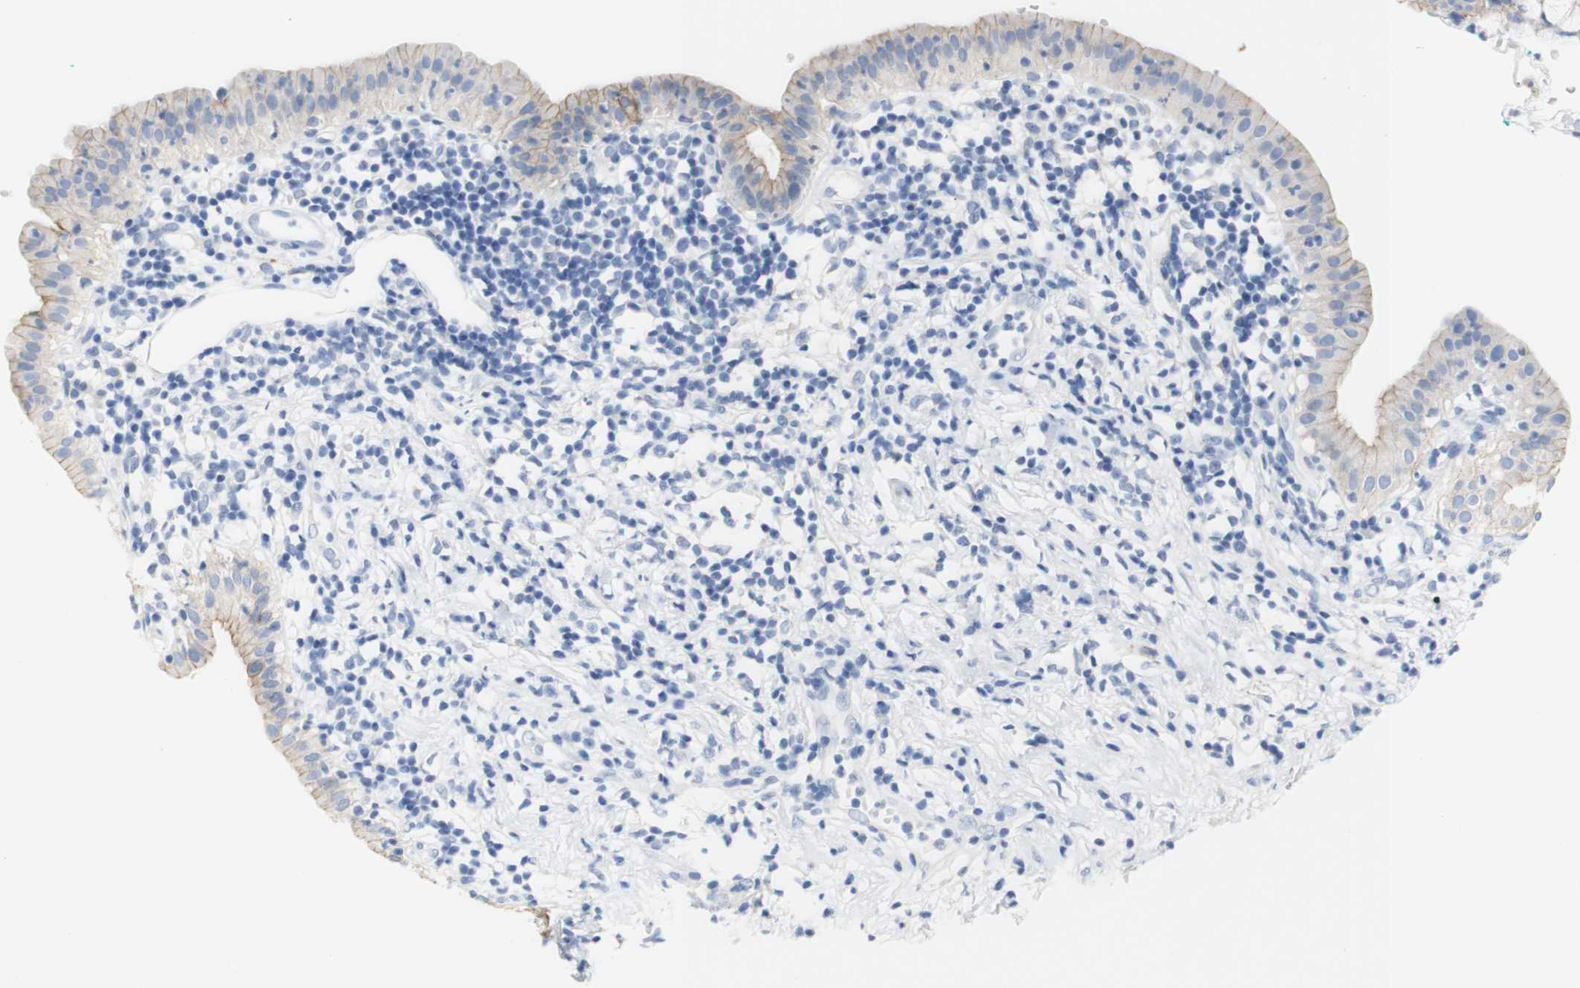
{"staining": {"intensity": "weak", "quantity": ">75%", "location": "cytoplasmic/membranous"}, "tissue": "pancreatic cancer", "cell_type": "Tumor cells", "image_type": "cancer", "snomed": [{"axis": "morphology", "description": "Adenocarcinoma, NOS"}, {"axis": "morphology", "description": "Adenocarcinoma, metastatic, NOS"}, {"axis": "topography", "description": "Lymph node"}, {"axis": "topography", "description": "Pancreas"}, {"axis": "topography", "description": "Duodenum"}], "caption": "Weak cytoplasmic/membranous staining is appreciated in about >75% of tumor cells in pancreatic cancer (metastatic adenocarcinoma).", "gene": "DSC2", "patient": {"sex": "female", "age": 64}}